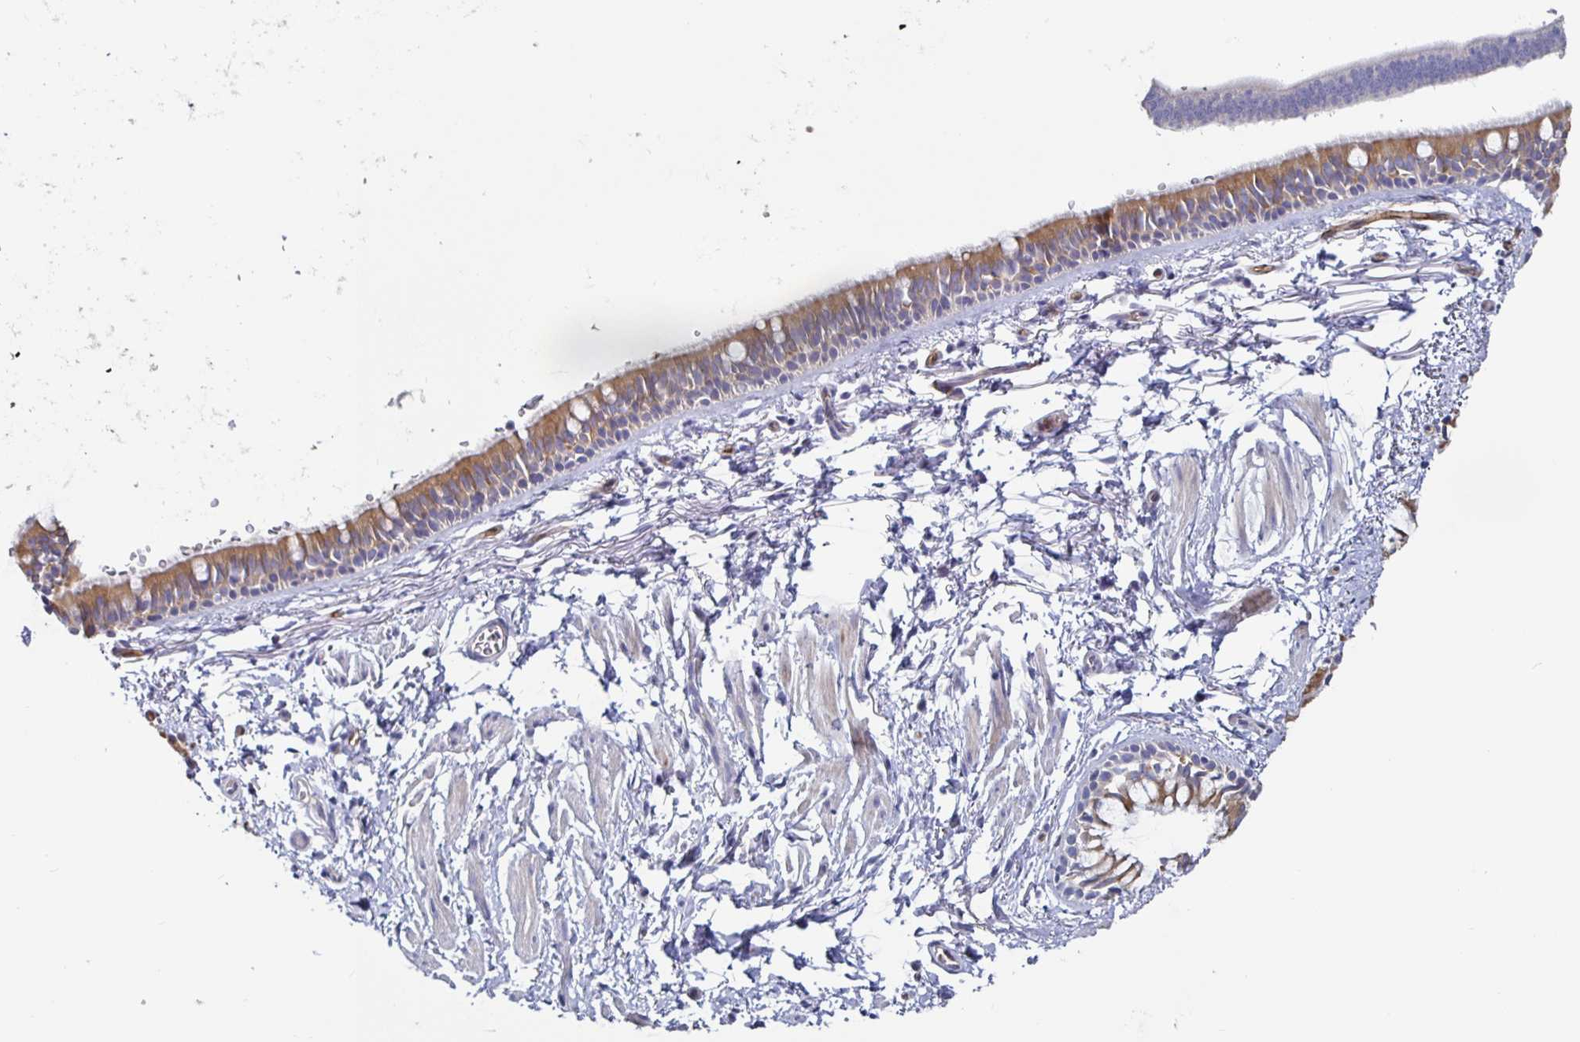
{"staining": {"intensity": "moderate", "quantity": ">75%", "location": "cytoplasmic/membranous"}, "tissue": "bronchus", "cell_type": "Respiratory epithelial cells", "image_type": "normal", "snomed": [{"axis": "morphology", "description": "Normal tissue, NOS"}, {"axis": "topography", "description": "Lymph node"}, {"axis": "topography", "description": "Cartilage tissue"}, {"axis": "topography", "description": "Bronchus"}], "caption": "Protein staining displays moderate cytoplasmic/membranous staining in about >75% of respiratory epithelial cells in benign bronchus. The staining is performed using DAB (3,3'-diaminobenzidine) brown chromogen to label protein expression. The nuclei are counter-stained blue using hematoxylin.", "gene": "ACSBG2", "patient": {"sex": "female", "age": 70}}